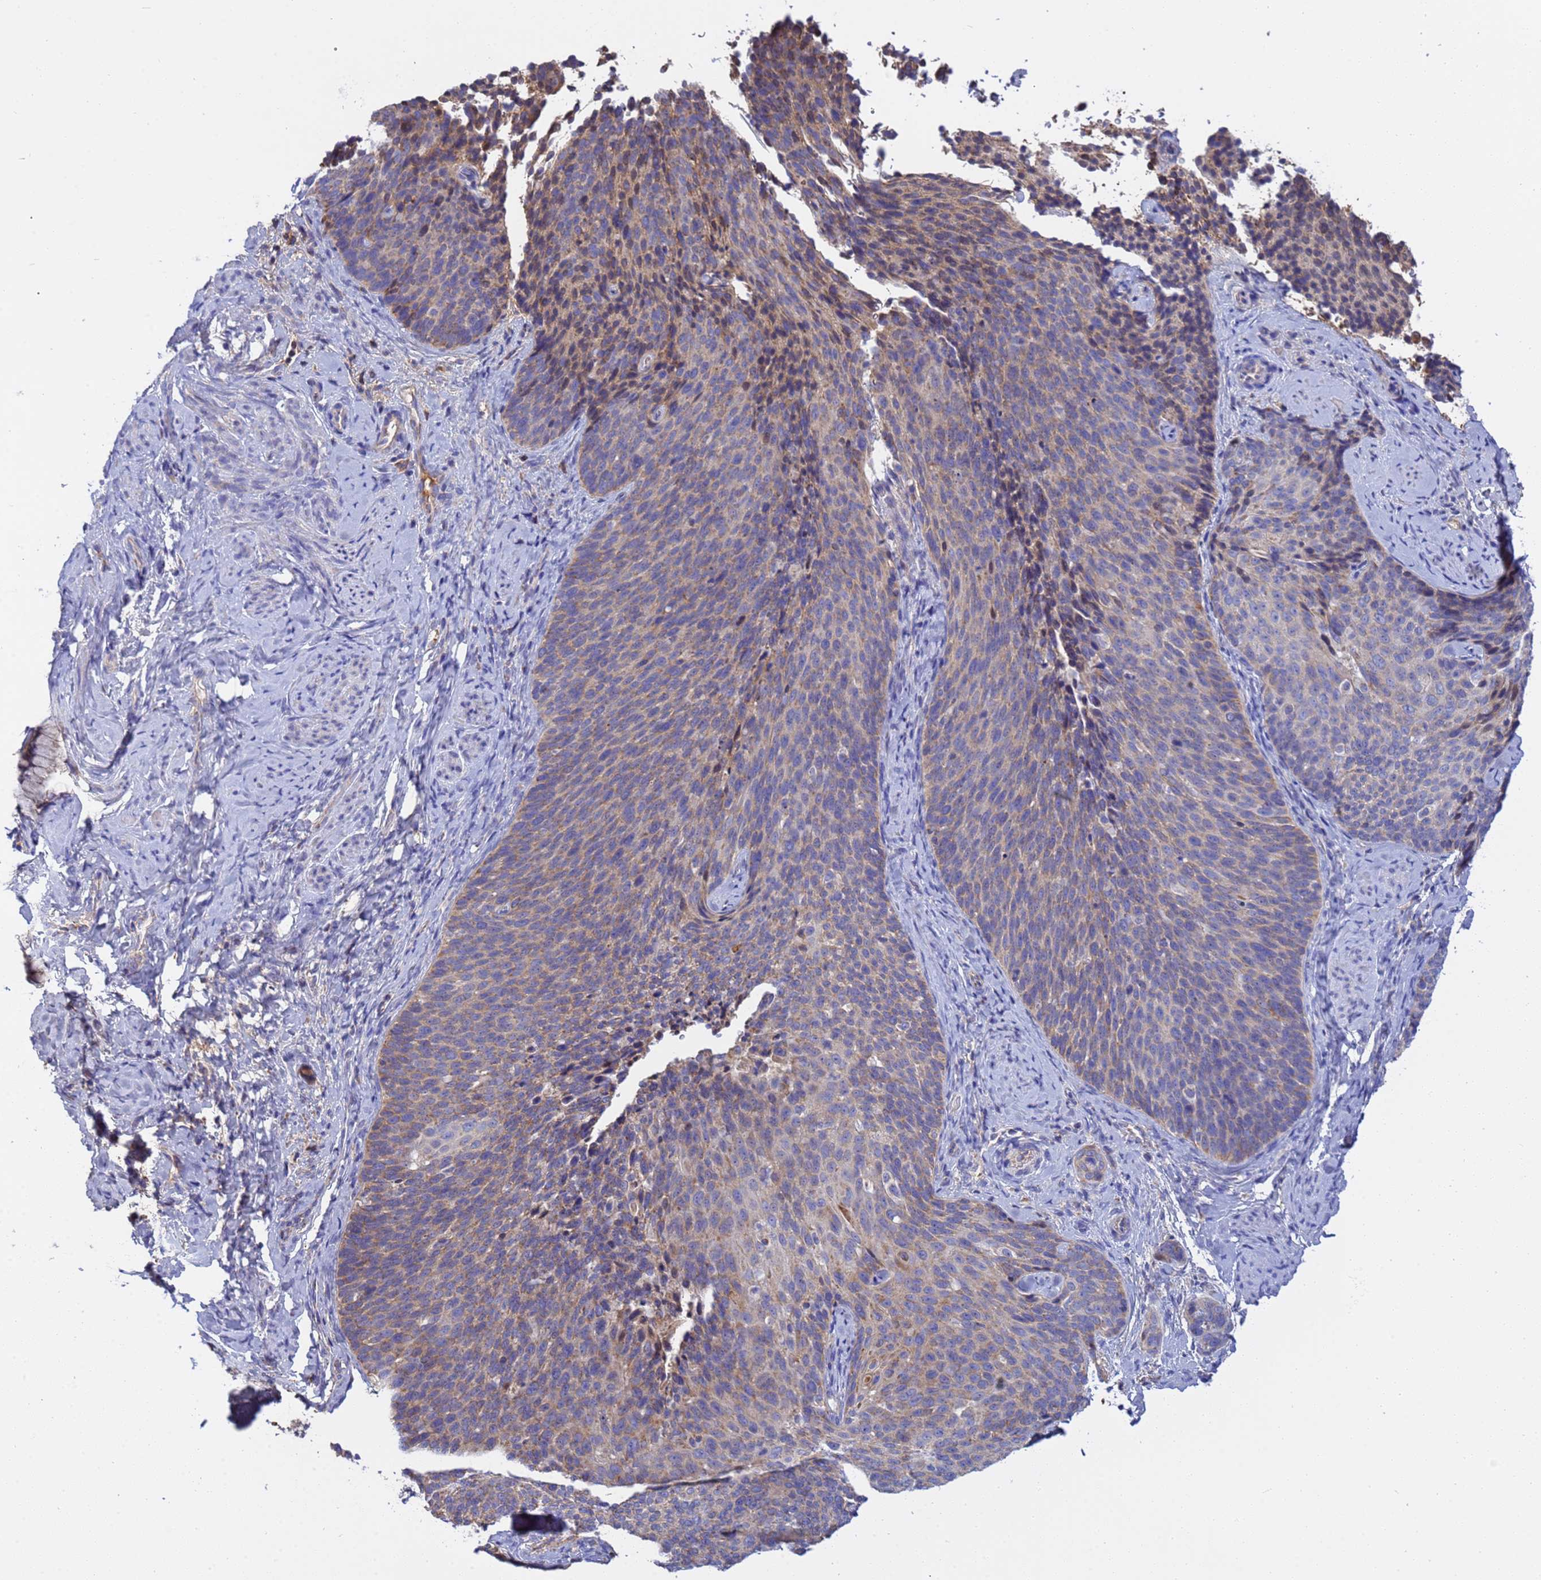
{"staining": {"intensity": "weak", "quantity": "25%-75%", "location": "cytoplasmic/membranous"}, "tissue": "cervical cancer", "cell_type": "Tumor cells", "image_type": "cancer", "snomed": [{"axis": "morphology", "description": "Squamous cell carcinoma, NOS"}, {"axis": "topography", "description": "Cervix"}], "caption": "IHC photomicrograph of neoplastic tissue: squamous cell carcinoma (cervical) stained using IHC exhibits low levels of weak protein expression localized specifically in the cytoplasmic/membranous of tumor cells, appearing as a cytoplasmic/membranous brown color.", "gene": "GLUD1", "patient": {"sex": "female", "age": 50}}